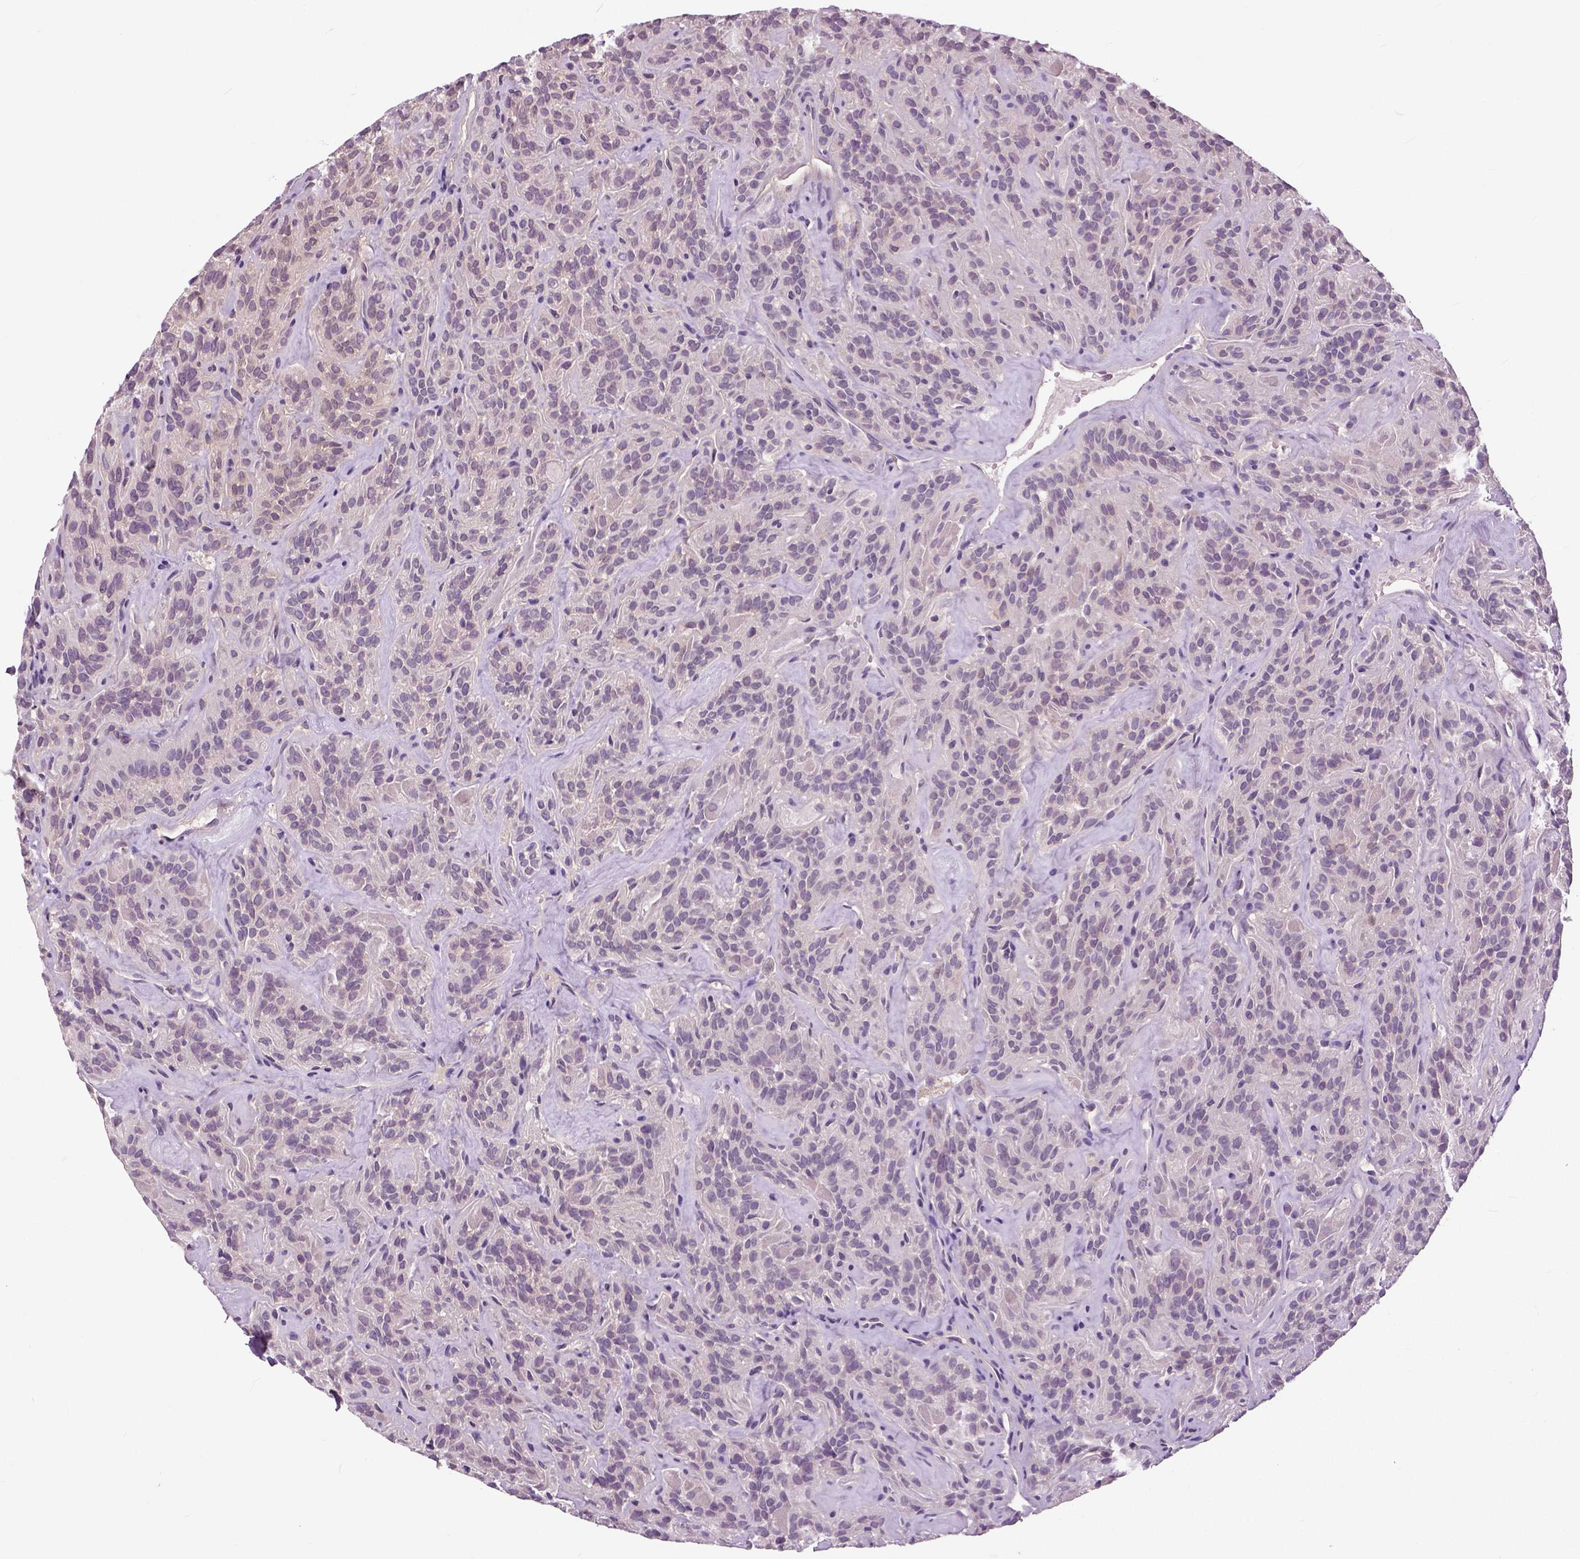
{"staining": {"intensity": "negative", "quantity": "none", "location": "none"}, "tissue": "thyroid cancer", "cell_type": "Tumor cells", "image_type": "cancer", "snomed": [{"axis": "morphology", "description": "Papillary adenocarcinoma, NOS"}, {"axis": "topography", "description": "Thyroid gland"}], "caption": "High power microscopy photomicrograph of an IHC image of papillary adenocarcinoma (thyroid), revealing no significant positivity in tumor cells.", "gene": "NECAB1", "patient": {"sex": "female", "age": 45}}